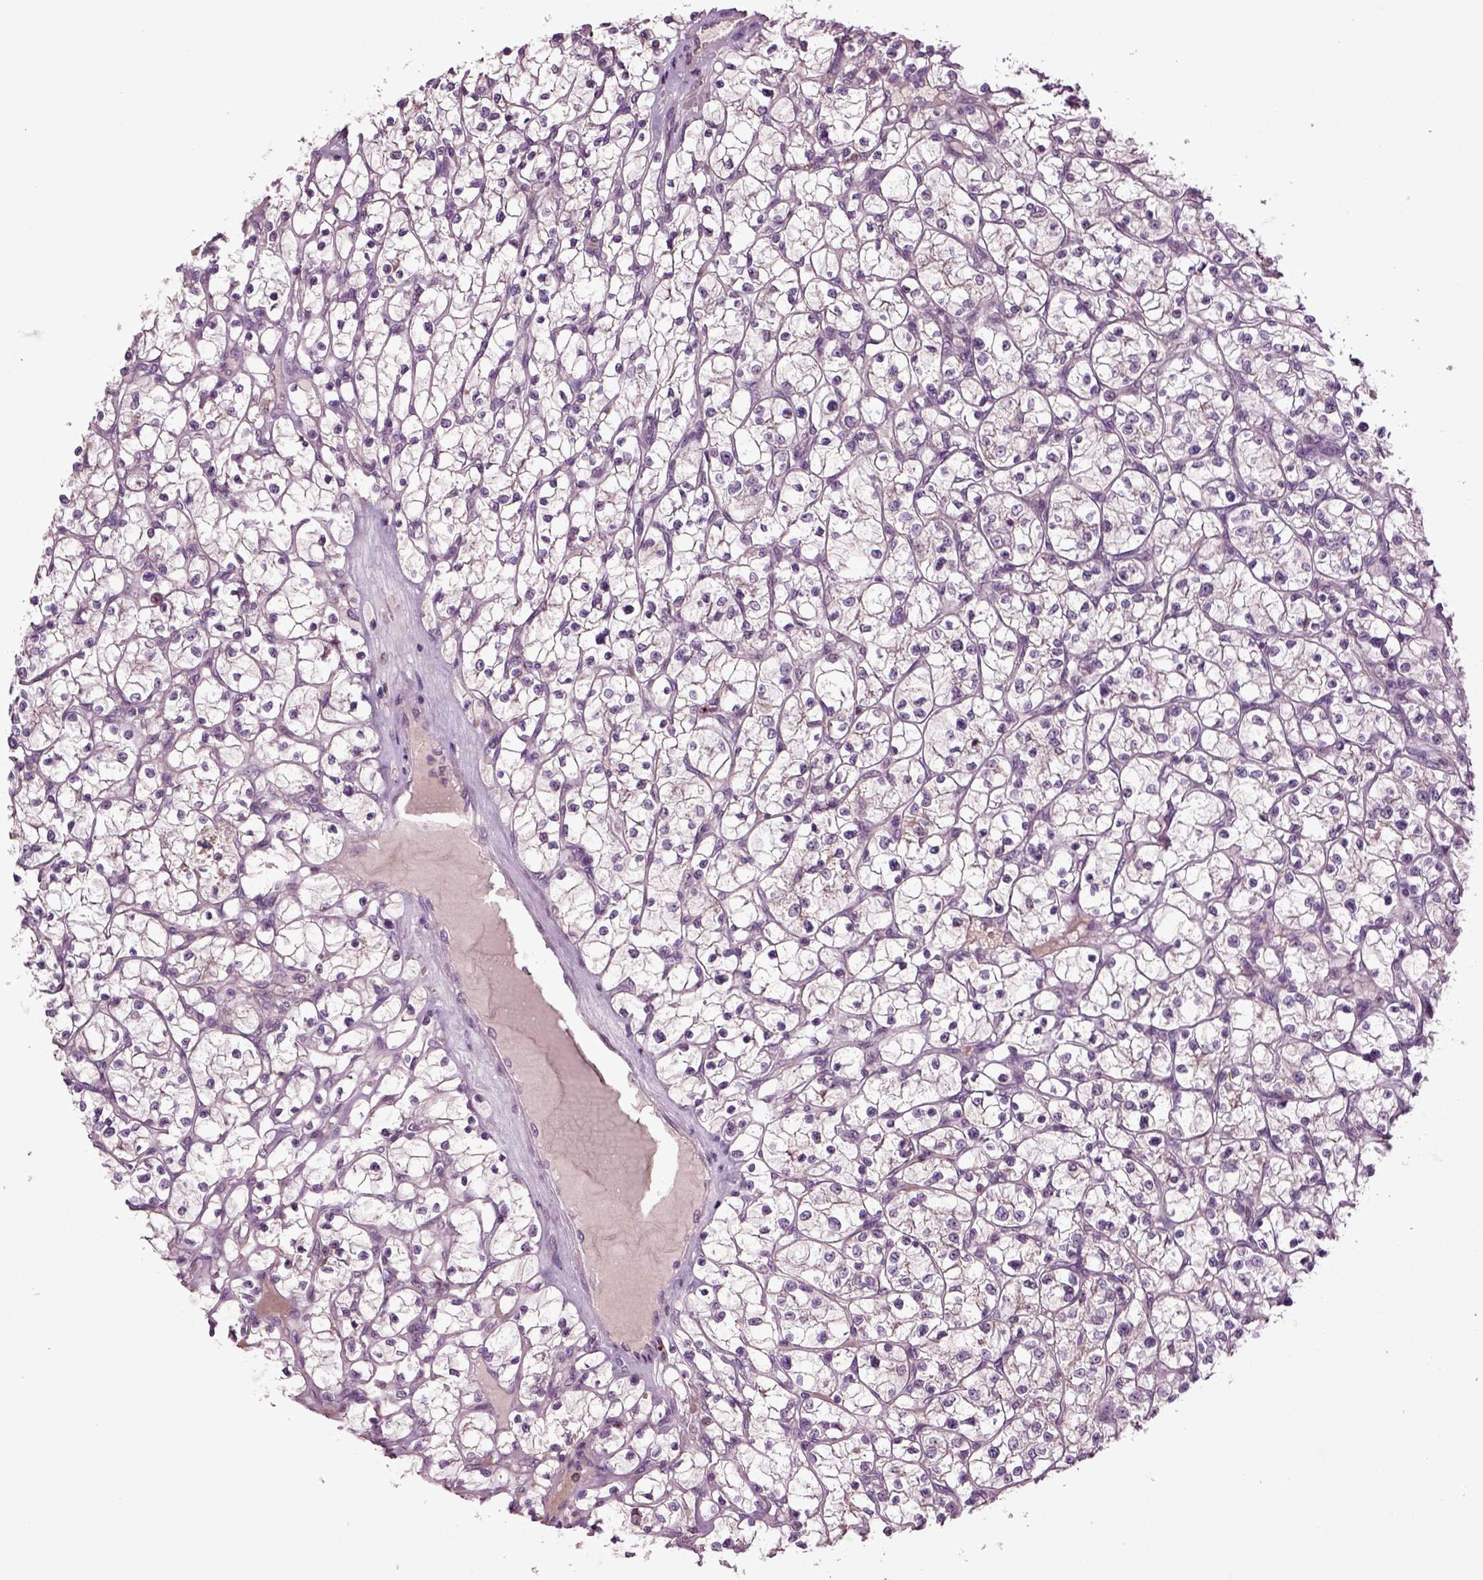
{"staining": {"intensity": "negative", "quantity": "none", "location": "none"}, "tissue": "renal cancer", "cell_type": "Tumor cells", "image_type": "cancer", "snomed": [{"axis": "morphology", "description": "Adenocarcinoma, NOS"}, {"axis": "topography", "description": "Kidney"}], "caption": "Tumor cells show no significant protein staining in renal cancer. (Stains: DAB IHC with hematoxylin counter stain, Microscopy: brightfield microscopy at high magnification).", "gene": "SLC17A6", "patient": {"sex": "female", "age": 64}}